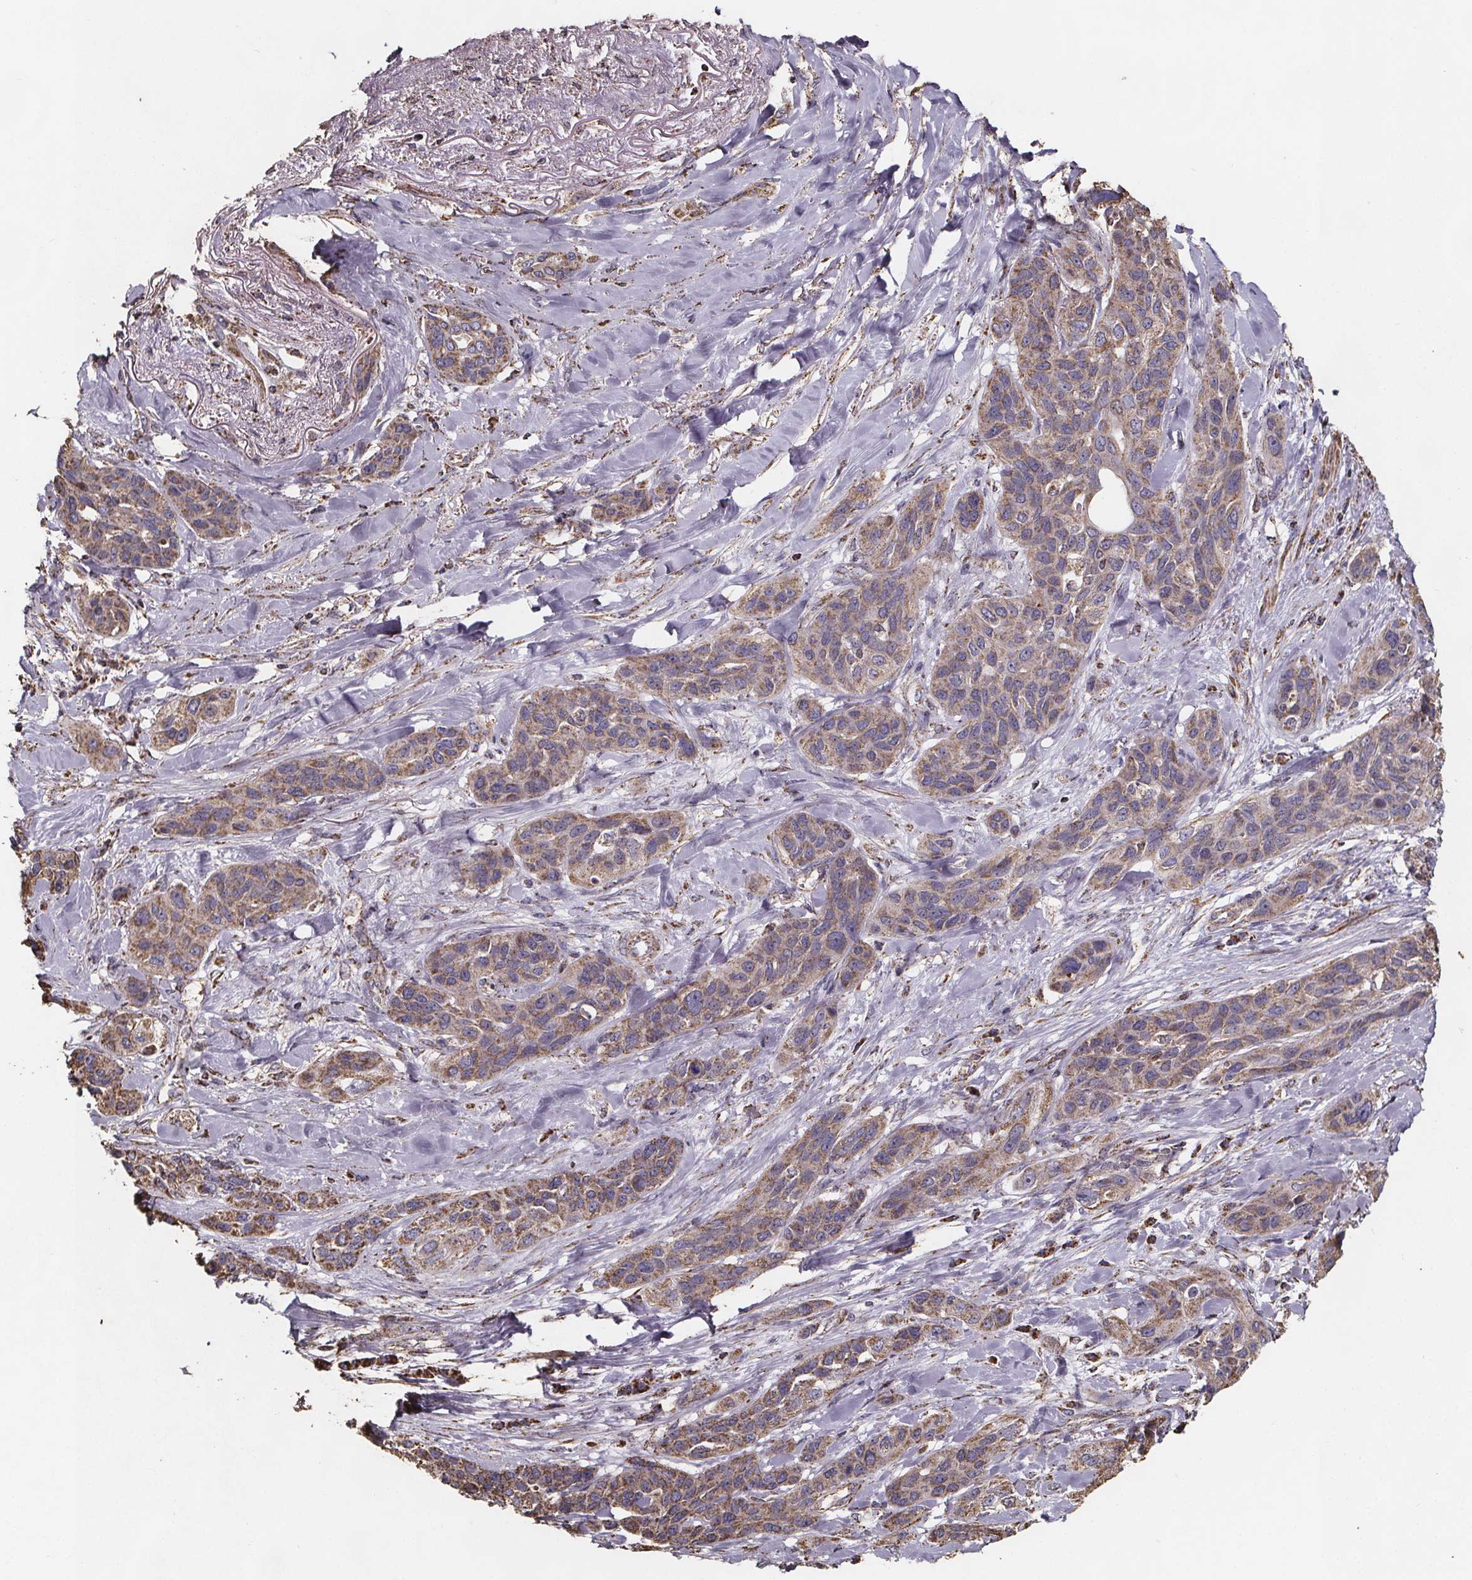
{"staining": {"intensity": "moderate", "quantity": ">75%", "location": "cytoplasmic/membranous"}, "tissue": "lung cancer", "cell_type": "Tumor cells", "image_type": "cancer", "snomed": [{"axis": "morphology", "description": "Squamous cell carcinoma, NOS"}, {"axis": "topography", "description": "Lung"}], "caption": "Immunohistochemical staining of human lung cancer demonstrates medium levels of moderate cytoplasmic/membranous protein staining in approximately >75% of tumor cells.", "gene": "SLC35D2", "patient": {"sex": "female", "age": 70}}